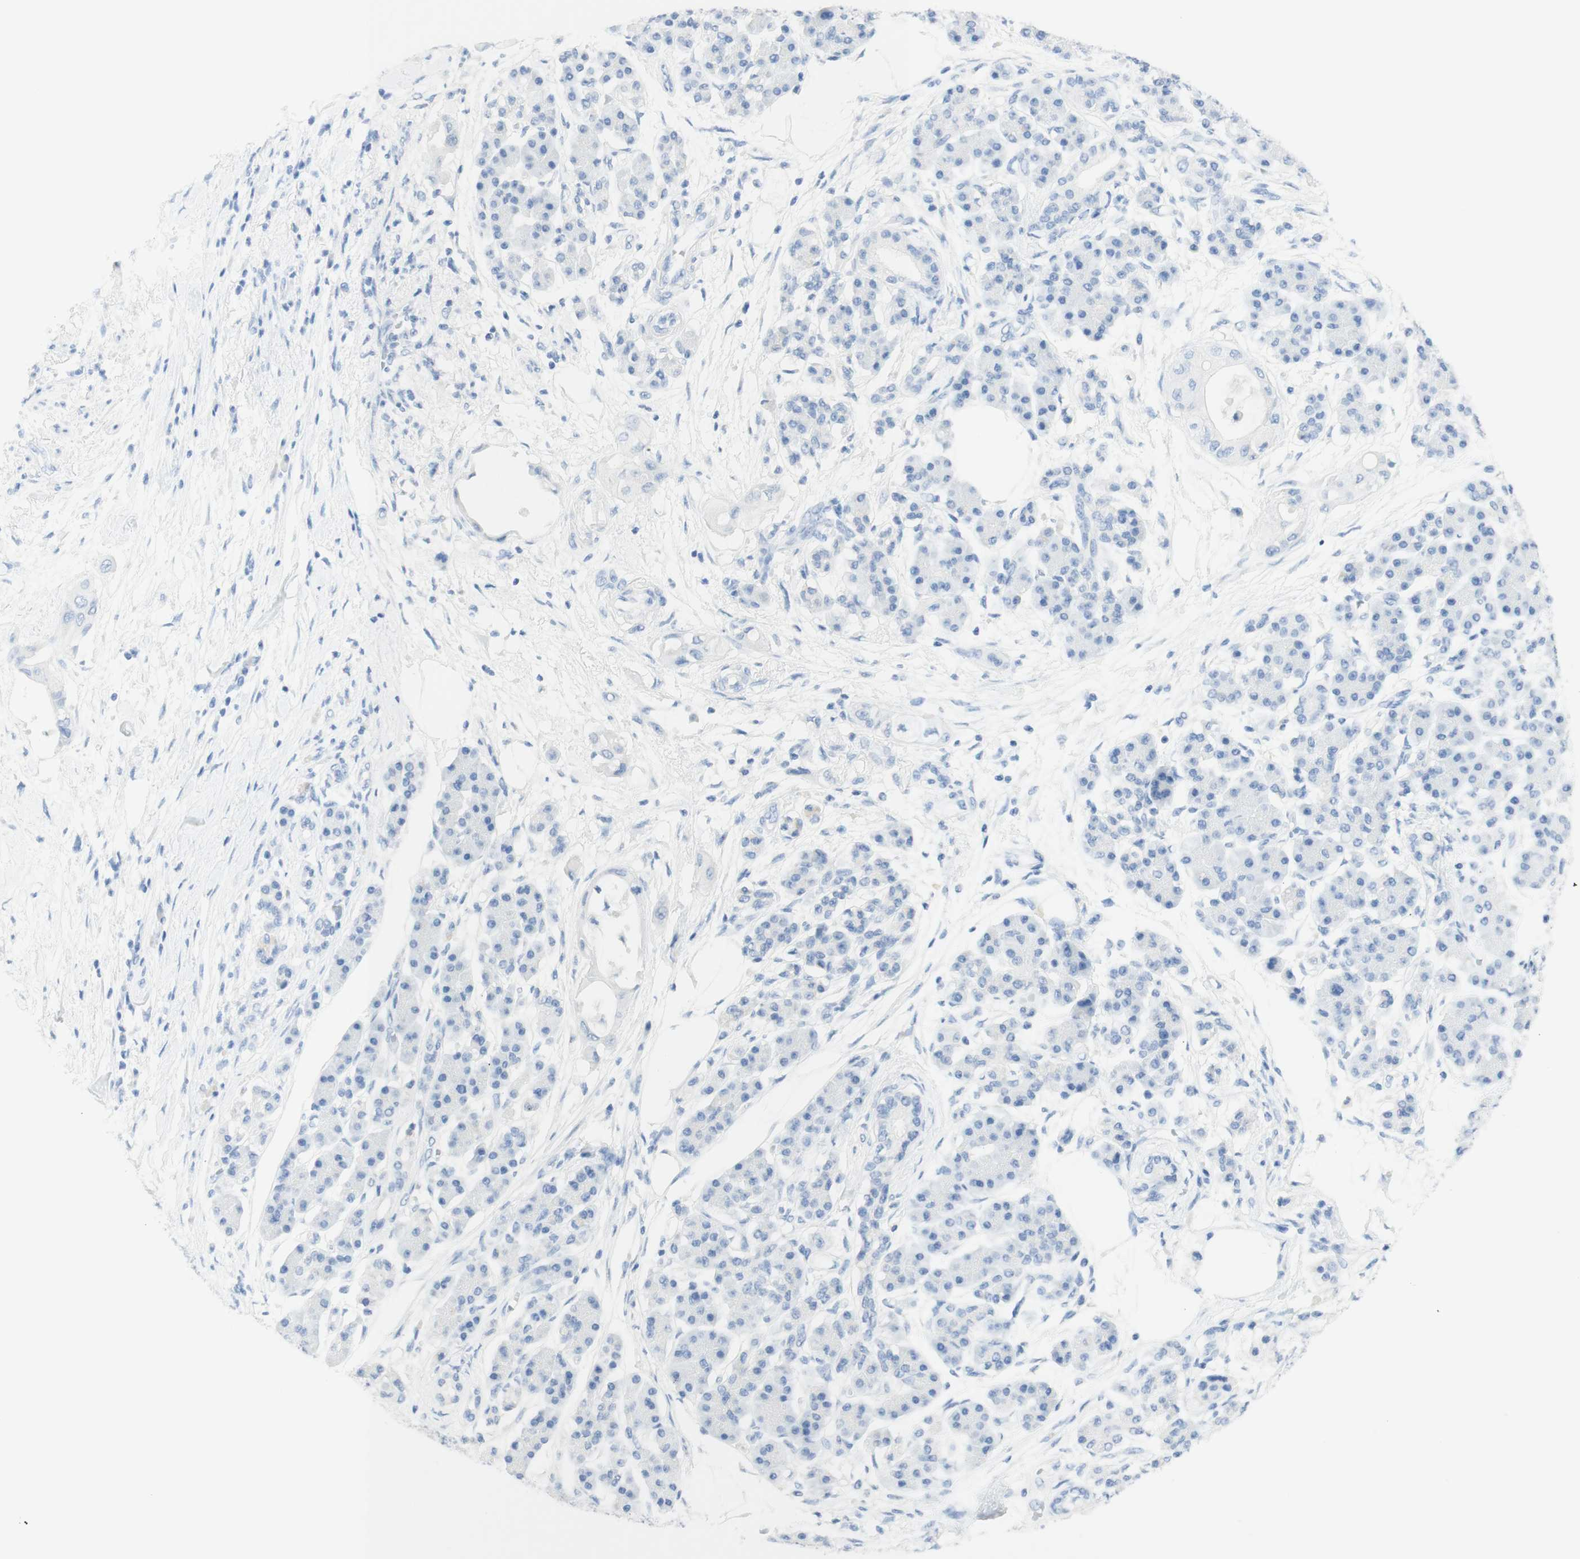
{"staining": {"intensity": "negative", "quantity": "none", "location": "none"}, "tissue": "pancreatic cancer", "cell_type": "Tumor cells", "image_type": "cancer", "snomed": [{"axis": "morphology", "description": "Adenocarcinoma, NOS"}, {"axis": "morphology", "description": "Adenocarcinoma, metastatic, NOS"}, {"axis": "topography", "description": "Lymph node"}, {"axis": "topography", "description": "Pancreas"}, {"axis": "topography", "description": "Duodenum"}], "caption": "Pancreatic cancer was stained to show a protein in brown. There is no significant expression in tumor cells.", "gene": "TPO", "patient": {"sex": "female", "age": 64}}